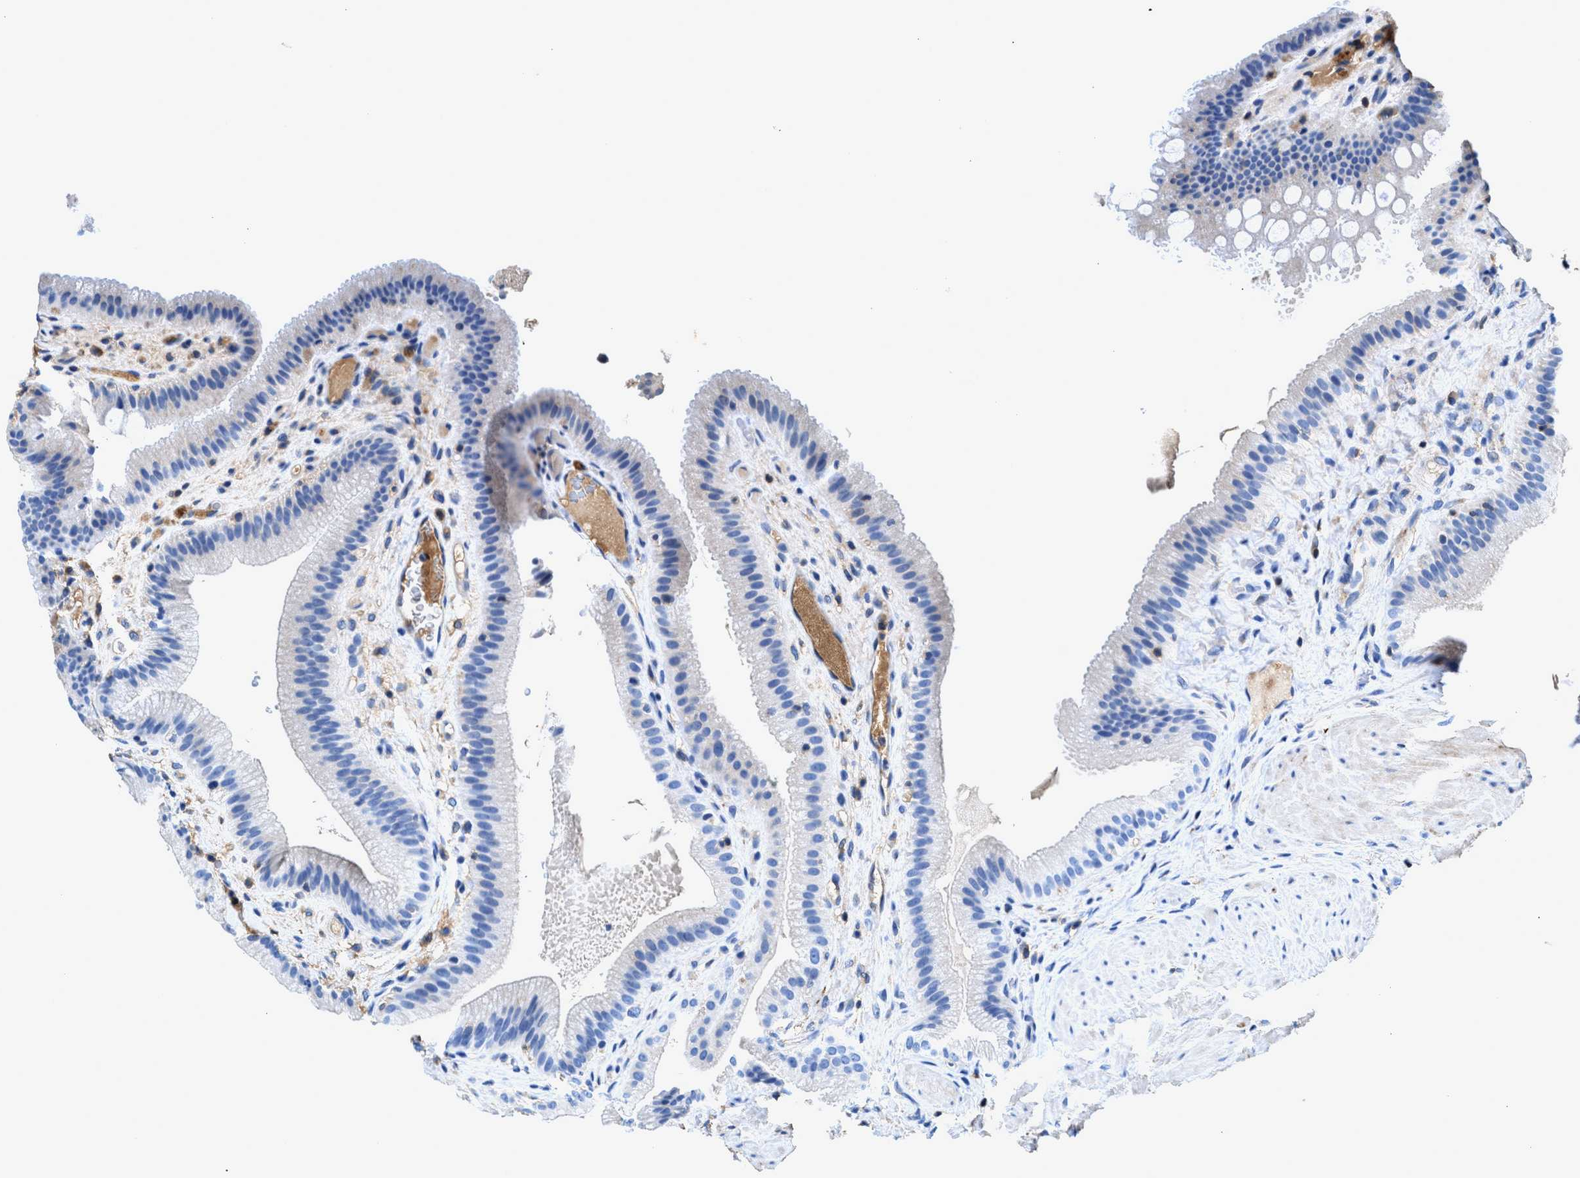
{"staining": {"intensity": "moderate", "quantity": "25%-75%", "location": "cytoplasmic/membranous"}, "tissue": "gallbladder", "cell_type": "Glandular cells", "image_type": "normal", "snomed": [{"axis": "morphology", "description": "Normal tissue, NOS"}, {"axis": "topography", "description": "Gallbladder"}], "caption": "Immunohistochemical staining of benign gallbladder shows moderate cytoplasmic/membranous protein staining in approximately 25%-75% of glandular cells.", "gene": "KCNQ4", "patient": {"sex": "male", "age": 49}}